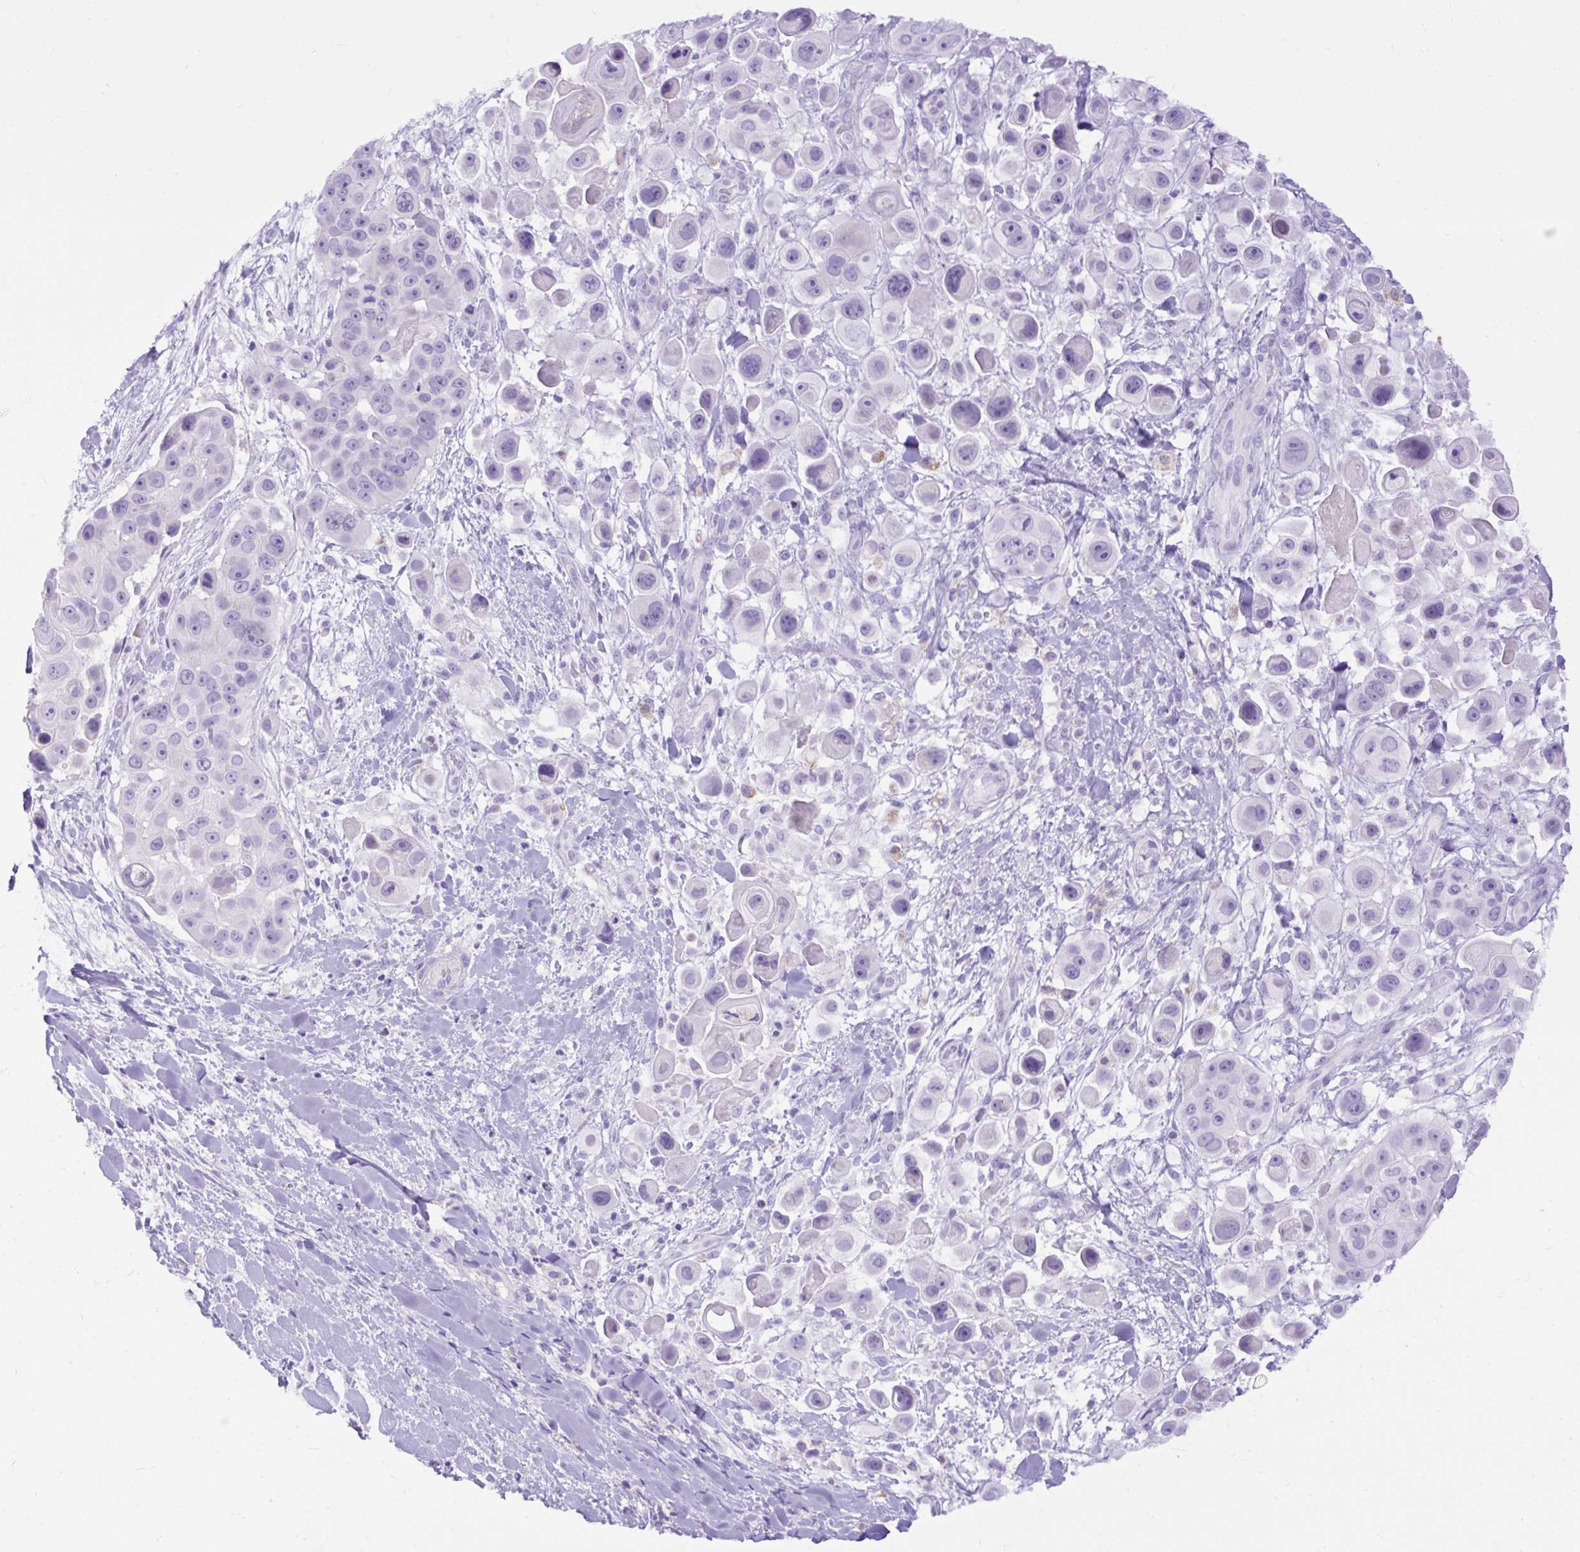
{"staining": {"intensity": "negative", "quantity": "none", "location": "none"}, "tissue": "skin cancer", "cell_type": "Tumor cells", "image_type": "cancer", "snomed": [{"axis": "morphology", "description": "Squamous cell carcinoma, NOS"}, {"axis": "topography", "description": "Skin"}], "caption": "Squamous cell carcinoma (skin) stained for a protein using immunohistochemistry (IHC) reveals no positivity tumor cells.", "gene": "SPTBN5", "patient": {"sex": "male", "age": 67}}